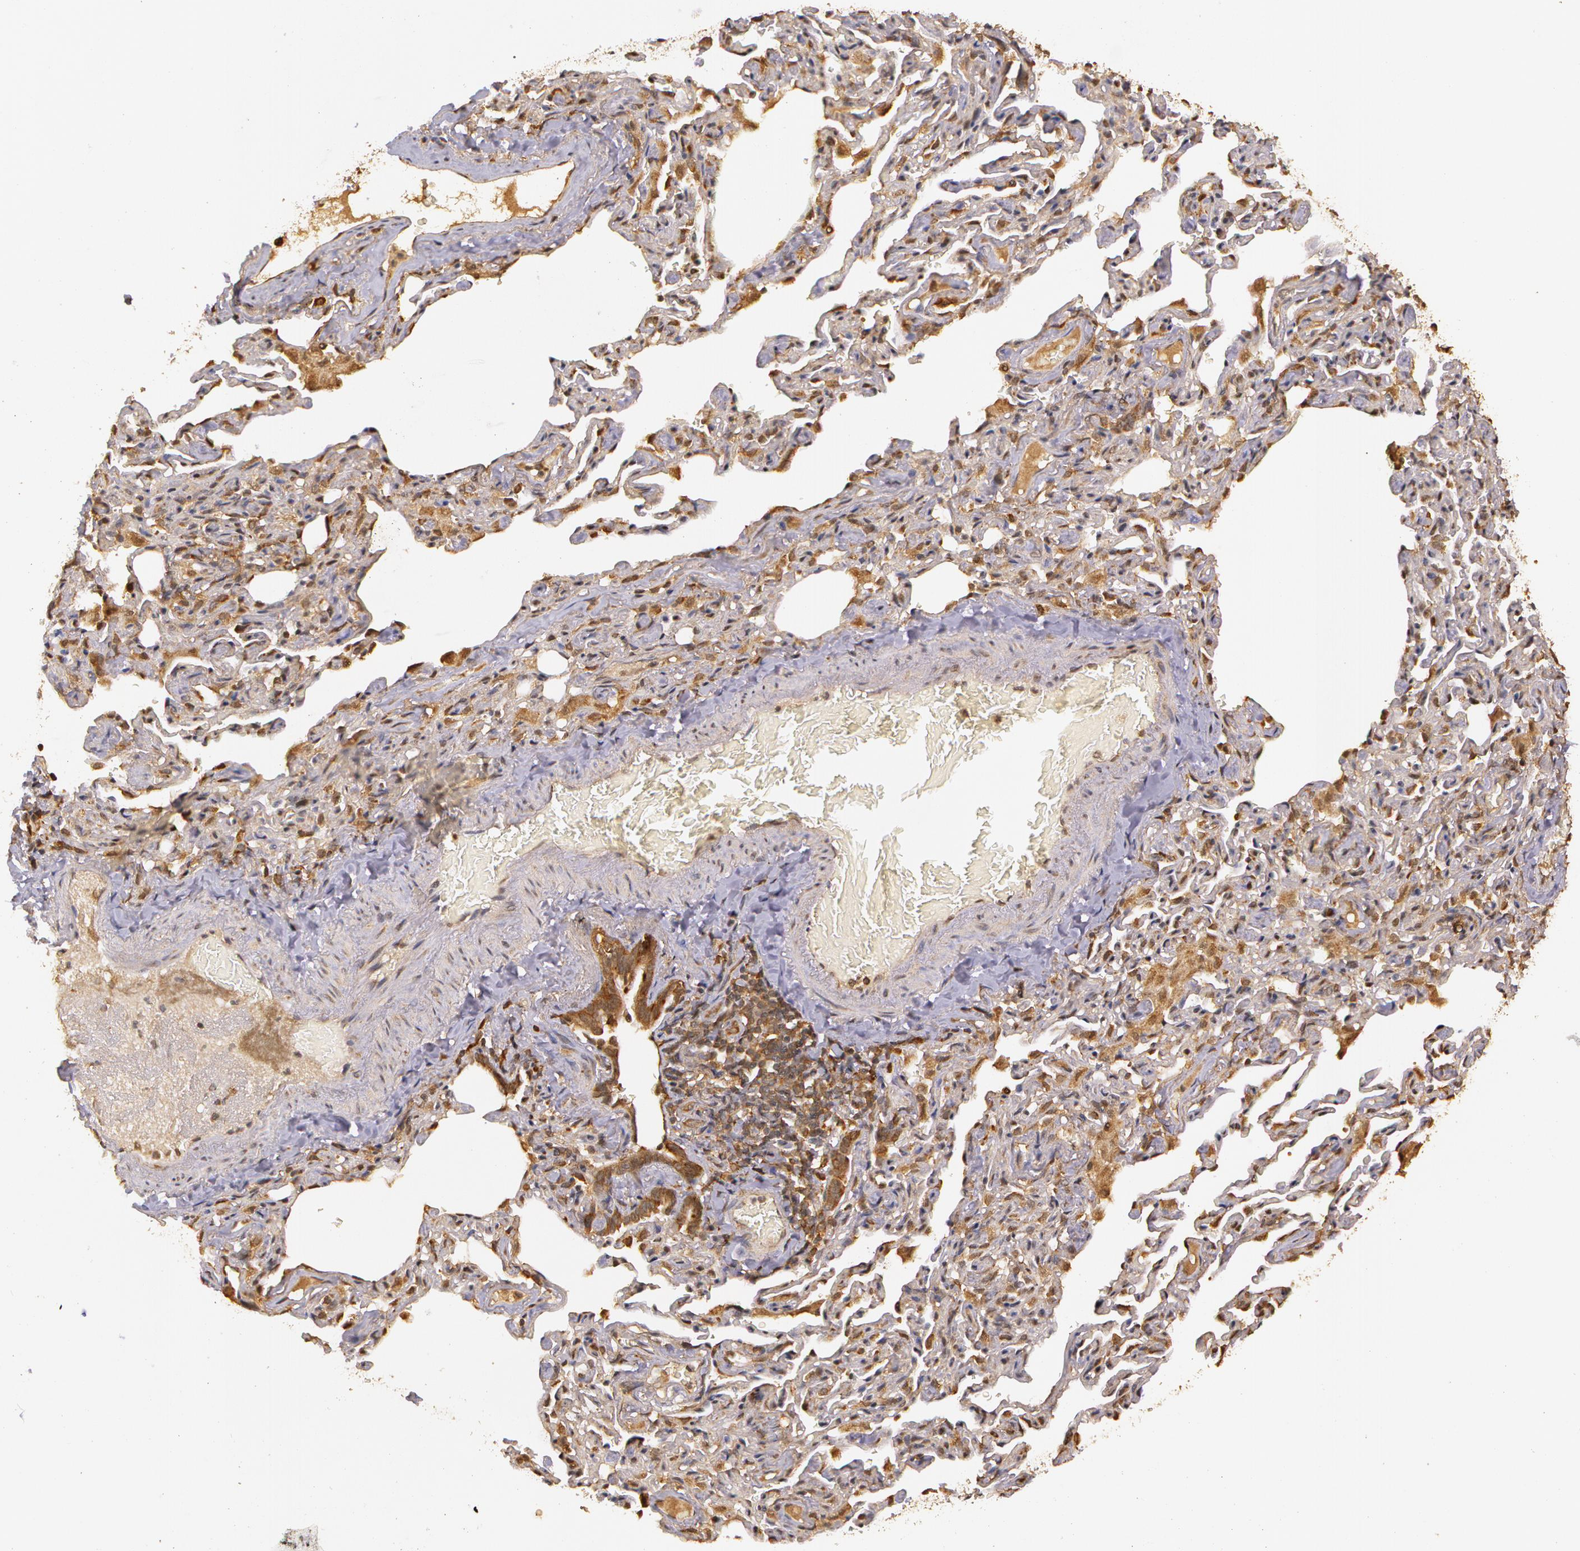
{"staining": {"intensity": "strong", "quantity": ">75%", "location": "cytoplasmic/membranous"}, "tissue": "bronchus", "cell_type": "Respiratory epithelial cells", "image_type": "normal", "snomed": [{"axis": "morphology", "description": "Normal tissue, NOS"}, {"axis": "topography", "description": "Cartilage tissue"}, {"axis": "topography", "description": "Bronchus"}, {"axis": "topography", "description": "Lung"}], "caption": "IHC image of benign bronchus: bronchus stained using IHC exhibits high levels of strong protein expression localized specifically in the cytoplasmic/membranous of respiratory epithelial cells, appearing as a cytoplasmic/membranous brown color.", "gene": "ASCC2", "patient": {"sex": "male", "age": 64}}